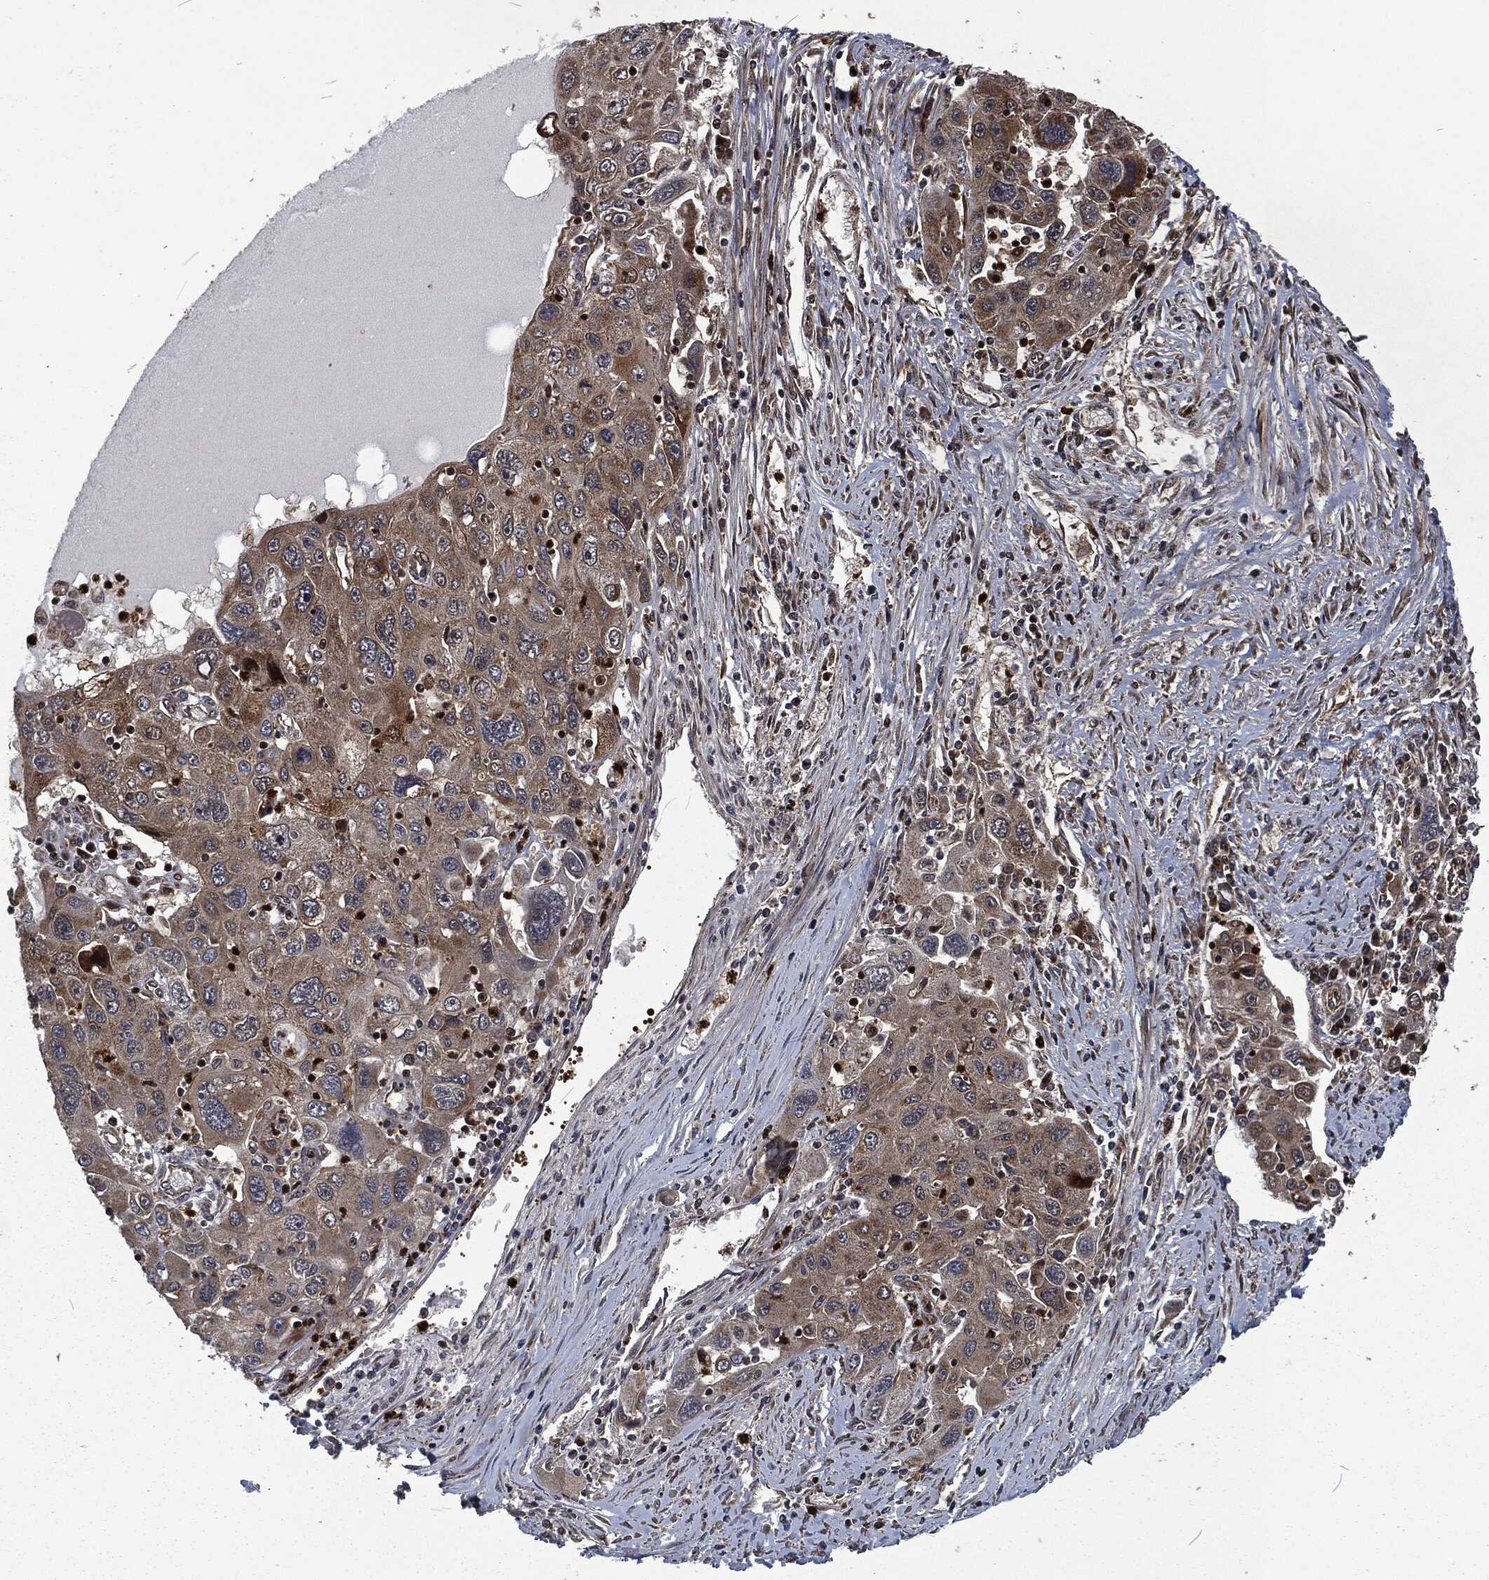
{"staining": {"intensity": "weak", "quantity": "25%-75%", "location": "cytoplasmic/membranous"}, "tissue": "stomach cancer", "cell_type": "Tumor cells", "image_type": "cancer", "snomed": [{"axis": "morphology", "description": "Adenocarcinoma, NOS"}, {"axis": "topography", "description": "Stomach"}], "caption": "There is low levels of weak cytoplasmic/membranous expression in tumor cells of stomach adenocarcinoma, as demonstrated by immunohistochemical staining (brown color).", "gene": "CMPK2", "patient": {"sex": "male", "age": 56}}